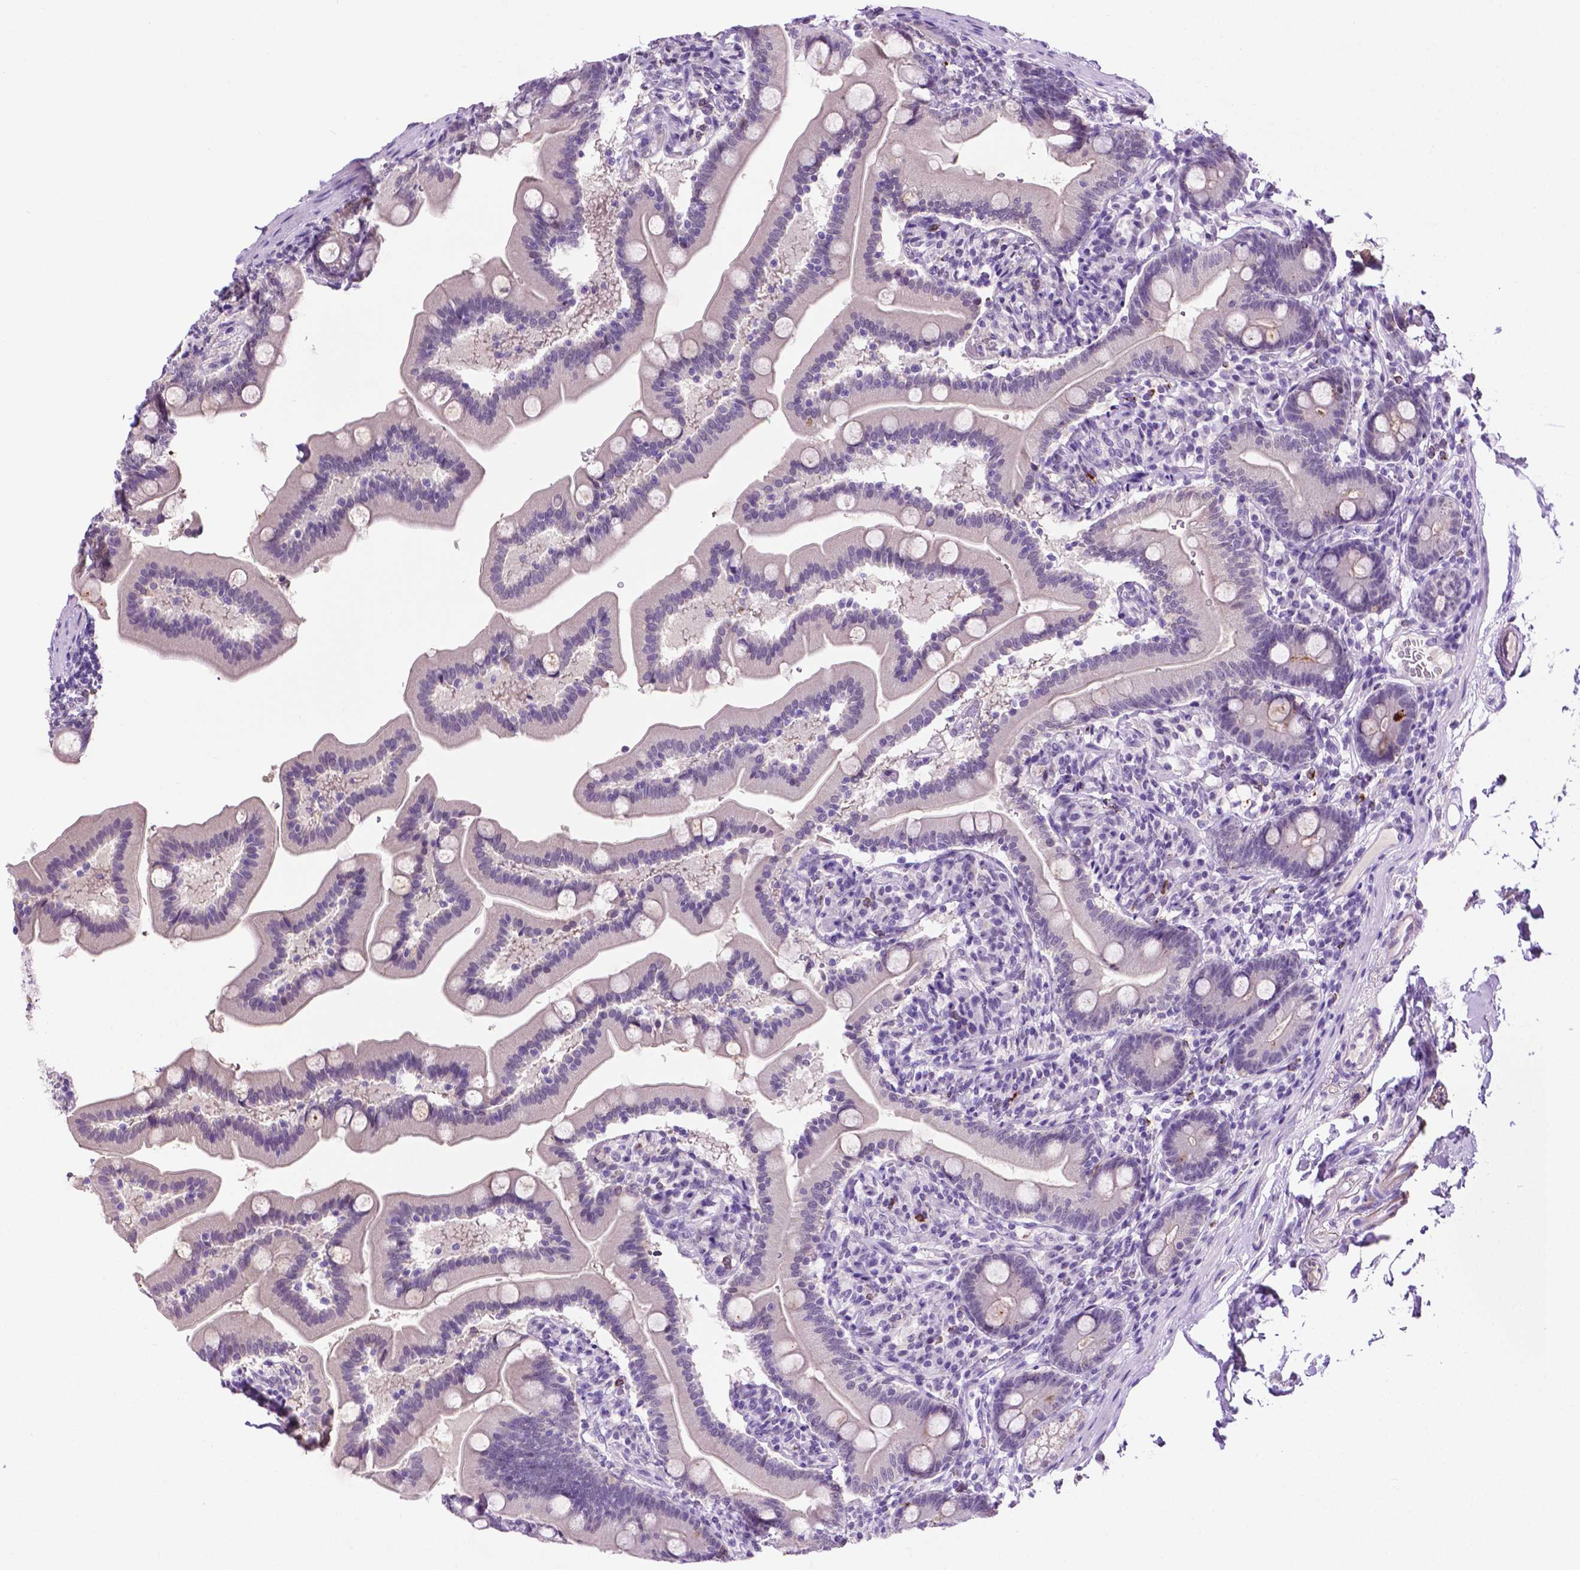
{"staining": {"intensity": "moderate", "quantity": "<25%", "location": "cytoplasmic/membranous"}, "tissue": "duodenum", "cell_type": "Glandular cells", "image_type": "normal", "snomed": [{"axis": "morphology", "description": "Normal tissue, NOS"}, {"axis": "topography", "description": "Duodenum"}], "caption": "Duodenum stained for a protein (brown) displays moderate cytoplasmic/membranous positive positivity in approximately <25% of glandular cells.", "gene": "MMP27", "patient": {"sex": "female", "age": 67}}